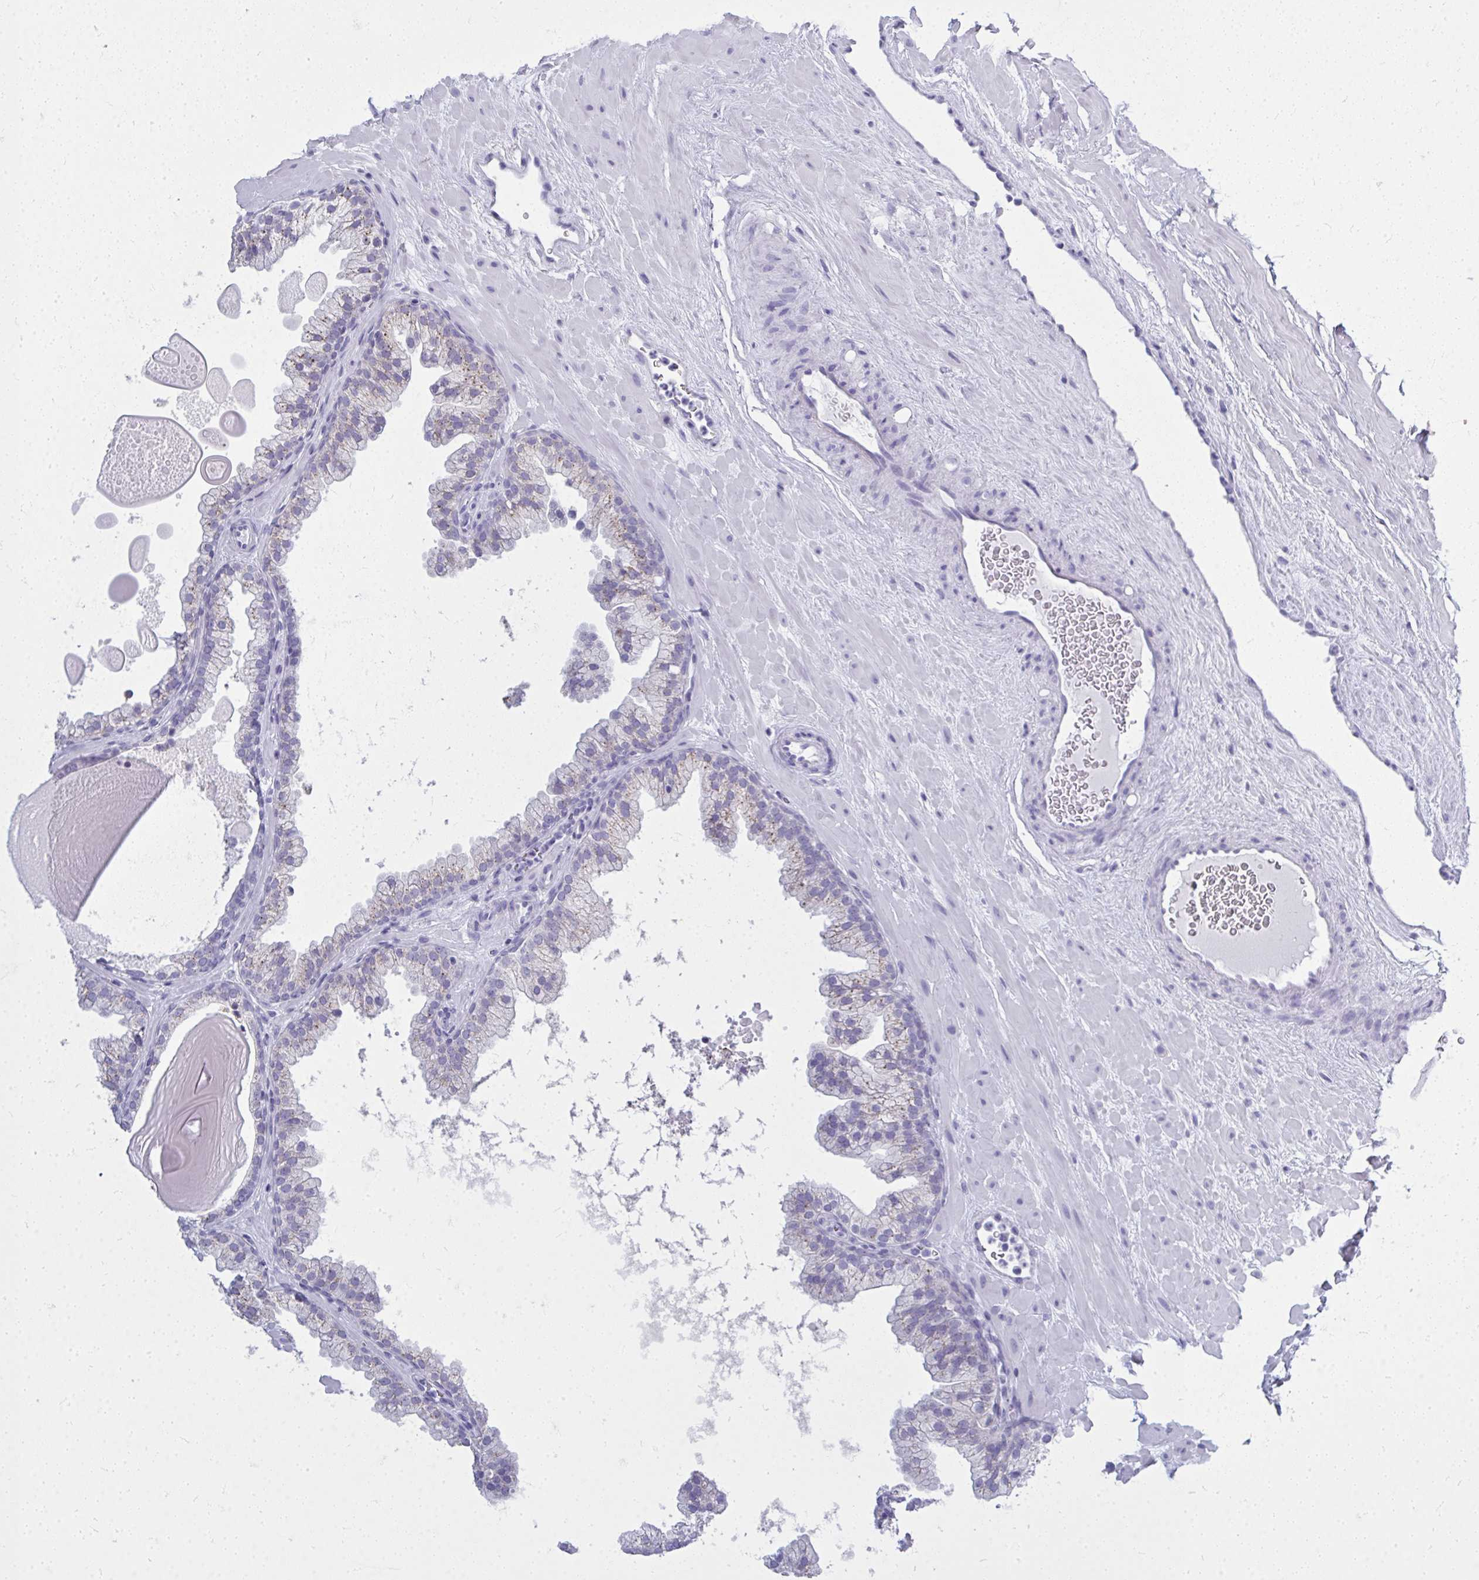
{"staining": {"intensity": "weak", "quantity": "<25%", "location": "cytoplasmic/membranous"}, "tissue": "prostate", "cell_type": "Glandular cells", "image_type": "normal", "snomed": [{"axis": "morphology", "description": "Normal tissue, NOS"}, {"axis": "topography", "description": "Prostate"}, {"axis": "topography", "description": "Peripheral nerve tissue"}], "caption": "IHC image of unremarkable human prostate stained for a protein (brown), which exhibits no positivity in glandular cells.", "gene": "QDPR", "patient": {"sex": "male", "age": 61}}